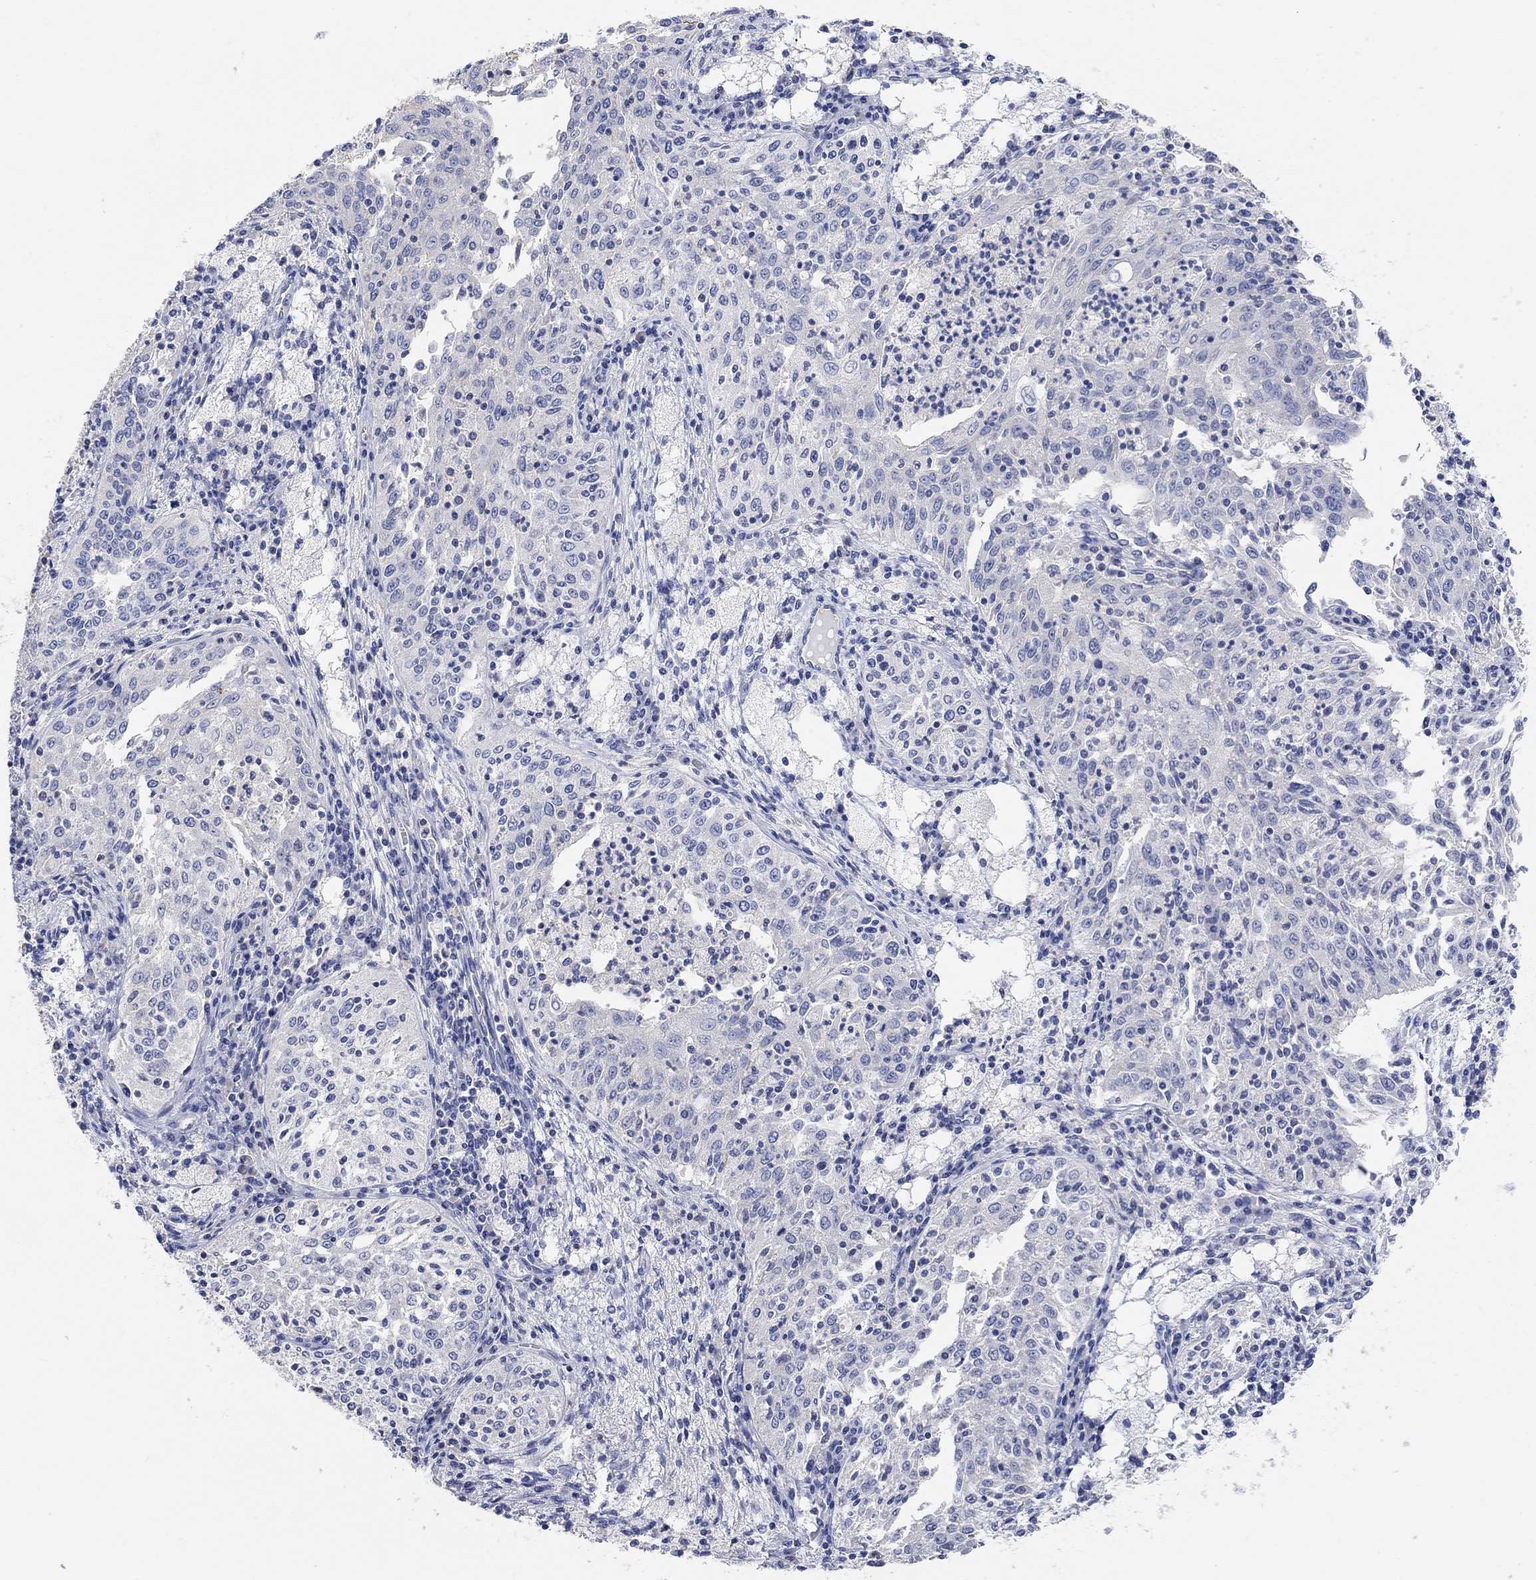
{"staining": {"intensity": "negative", "quantity": "none", "location": "none"}, "tissue": "cervical cancer", "cell_type": "Tumor cells", "image_type": "cancer", "snomed": [{"axis": "morphology", "description": "Squamous cell carcinoma, NOS"}, {"axis": "topography", "description": "Cervix"}], "caption": "Immunohistochemistry of human squamous cell carcinoma (cervical) displays no staining in tumor cells.", "gene": "NLRP14", "patient": {"sex": "female", "age": 41}}